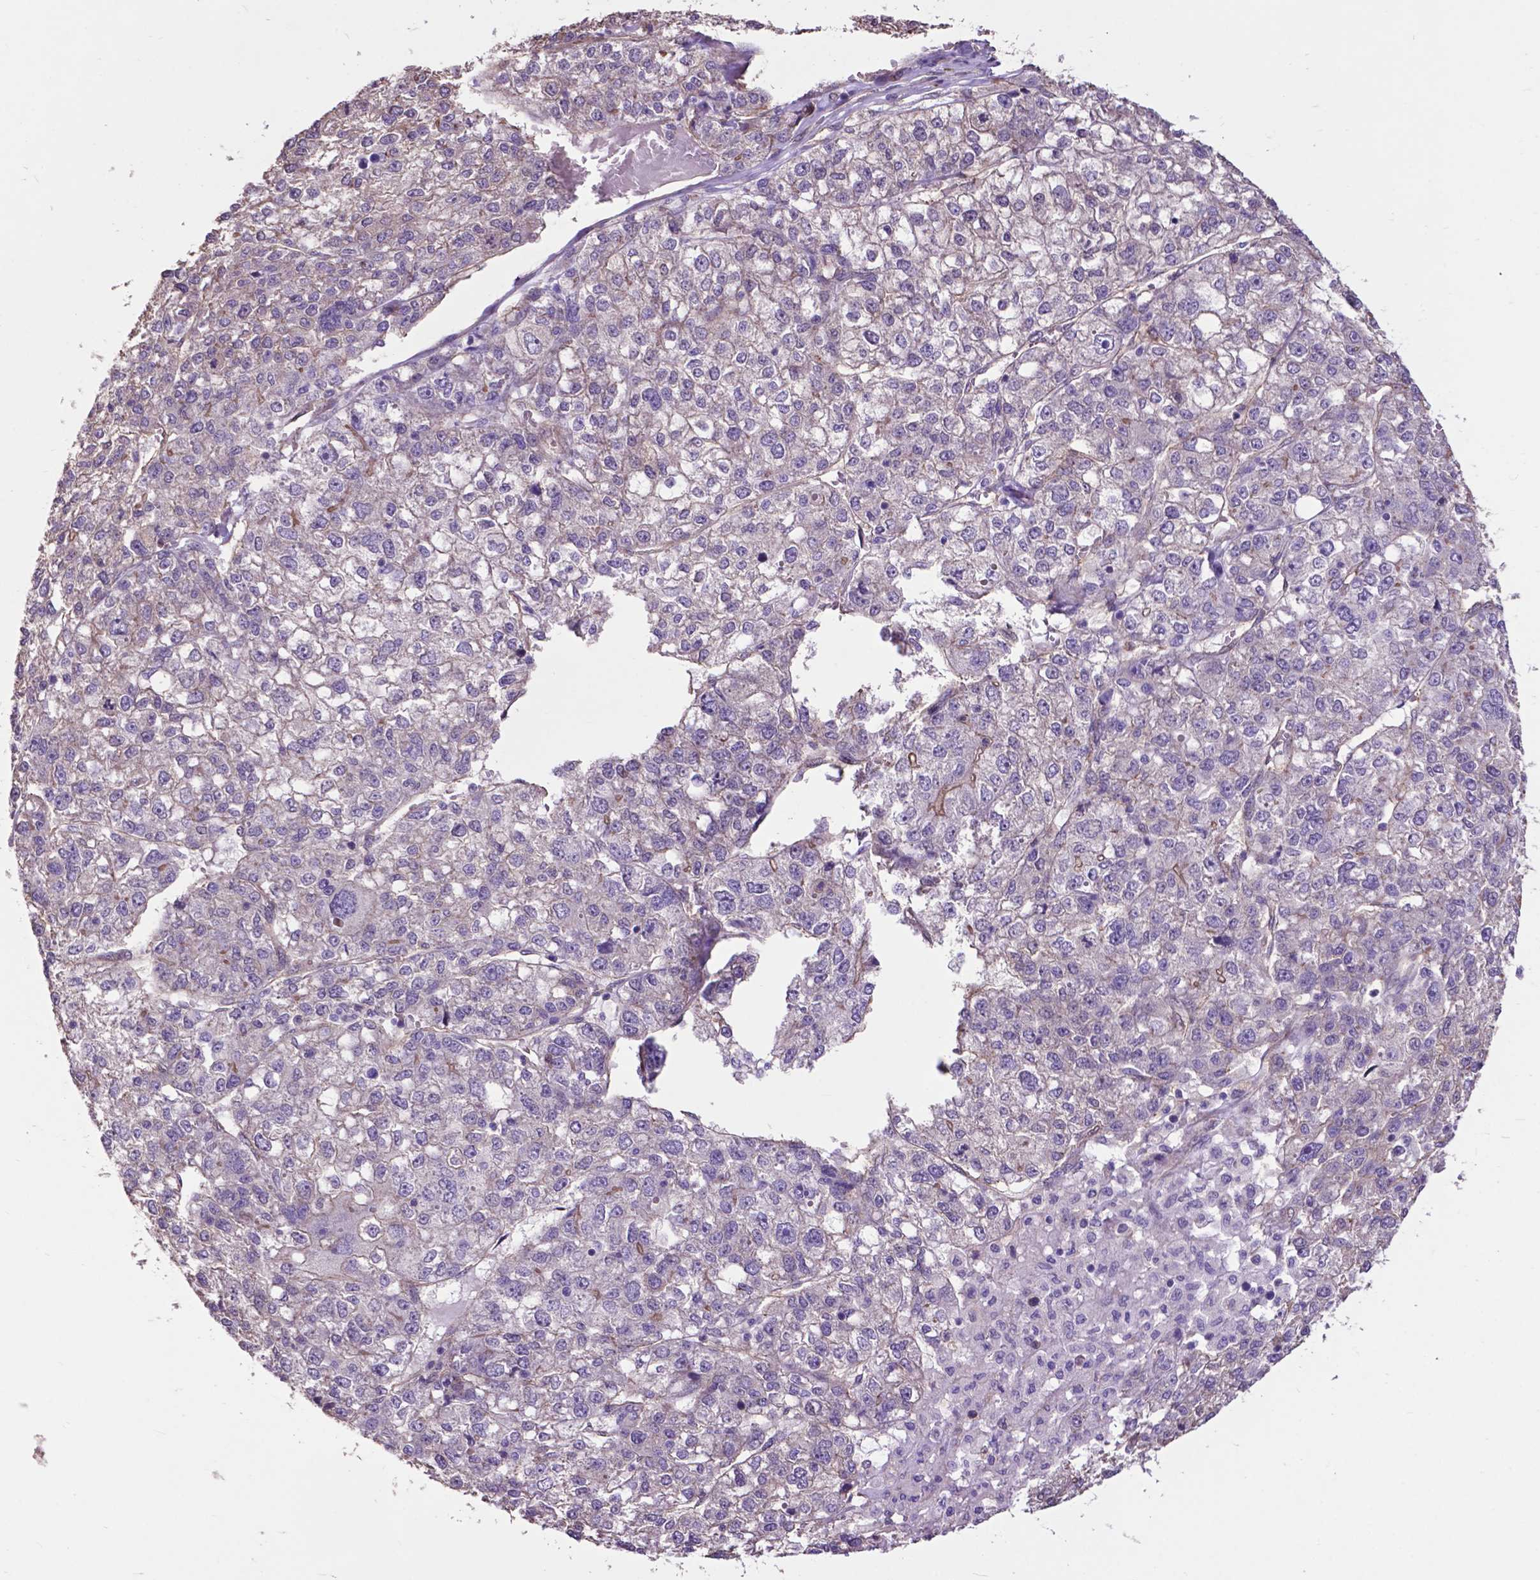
{"staining": {"intensity": "negative", "quantity": "none", "location": "none"}, "tissue": "liver cancer", "cell_type": "Tumor cells", "image_type": "cancer", "snomed": [{"axis": "morphology", "description": "Carcinoma, Hepatocellular, NOS"}, {"axis": "topography", "description": "Liver"}], "caption": "Immunohistochemistry (IHC) photomicrograph of neoplastic tissue: human liver cancer (hepatocellular carcinoma) stained with DAB (3,3'-diaminobenzidine) reveals no significant protein expression in tumor cells. Brightfield microscopy of IHC stained with DAB (brown) and hematoxylin (blue), captured at high magnification.", "gene": "PDLIM1", "patient": {"sex": "male", "age": 56}}